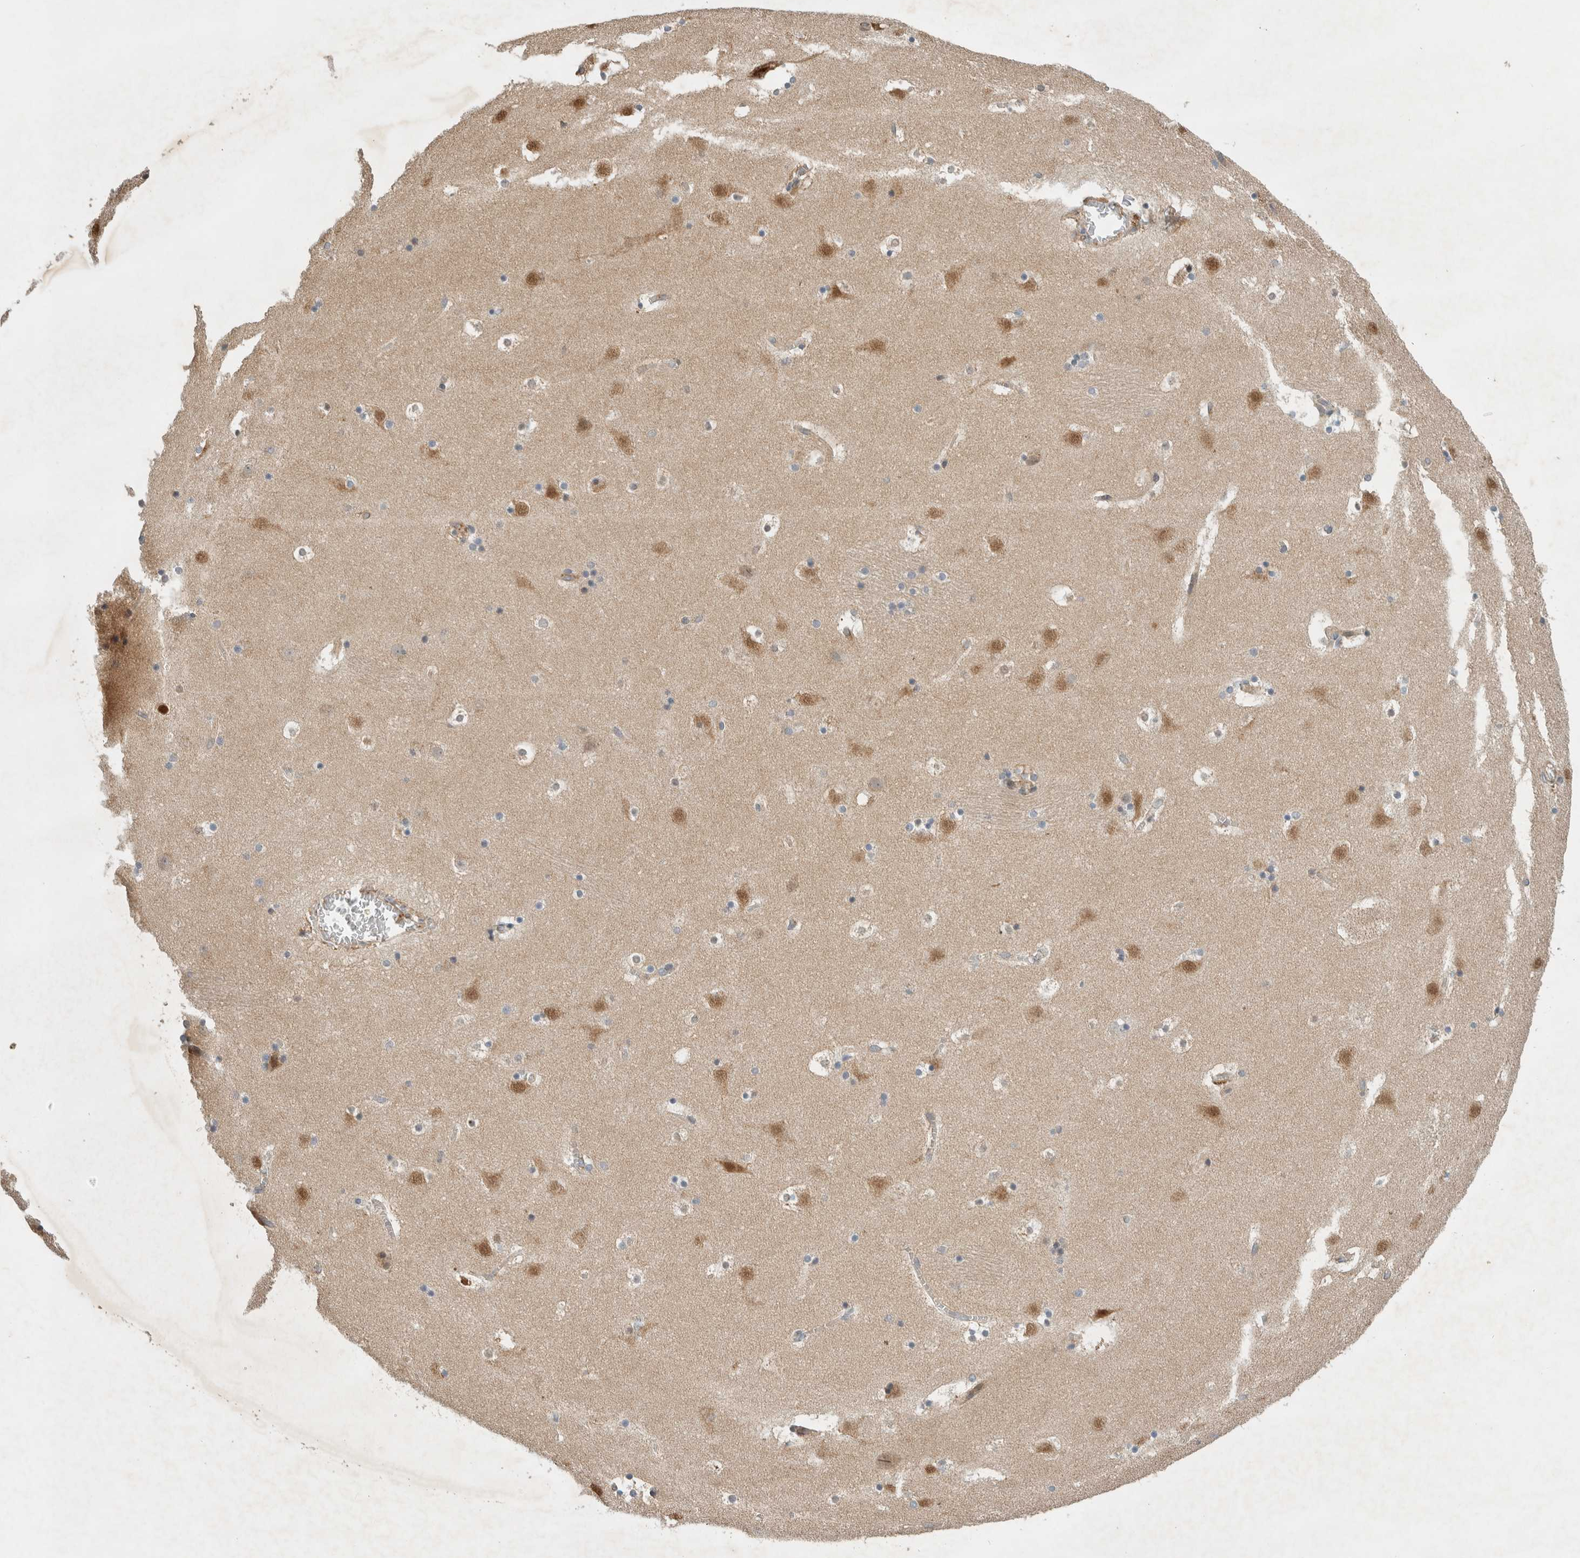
{"staining": {"intensity": "moderate", "quantity": "<25%", "location": "cytoplasmic/membranous"}, "tissue": "caudate", "cell_type": "Glial cells", "image_type": "normal", "snomed": [{"axis": "morphology", "description": "Normal tissue, NOS"}, {"axis": "topography", "description": "Lateral ventricle wall"}], "caption": "Protein expression analysis of unremarkable caudate exhibits moderate cytoplasmic/membranous staining in approximately <25% of glial cells. (brown staining indicates protein expression, while blue staining denotes nuclei).", "gene": "ARMC9", "patient": {"sex": "male", "age": 45}}